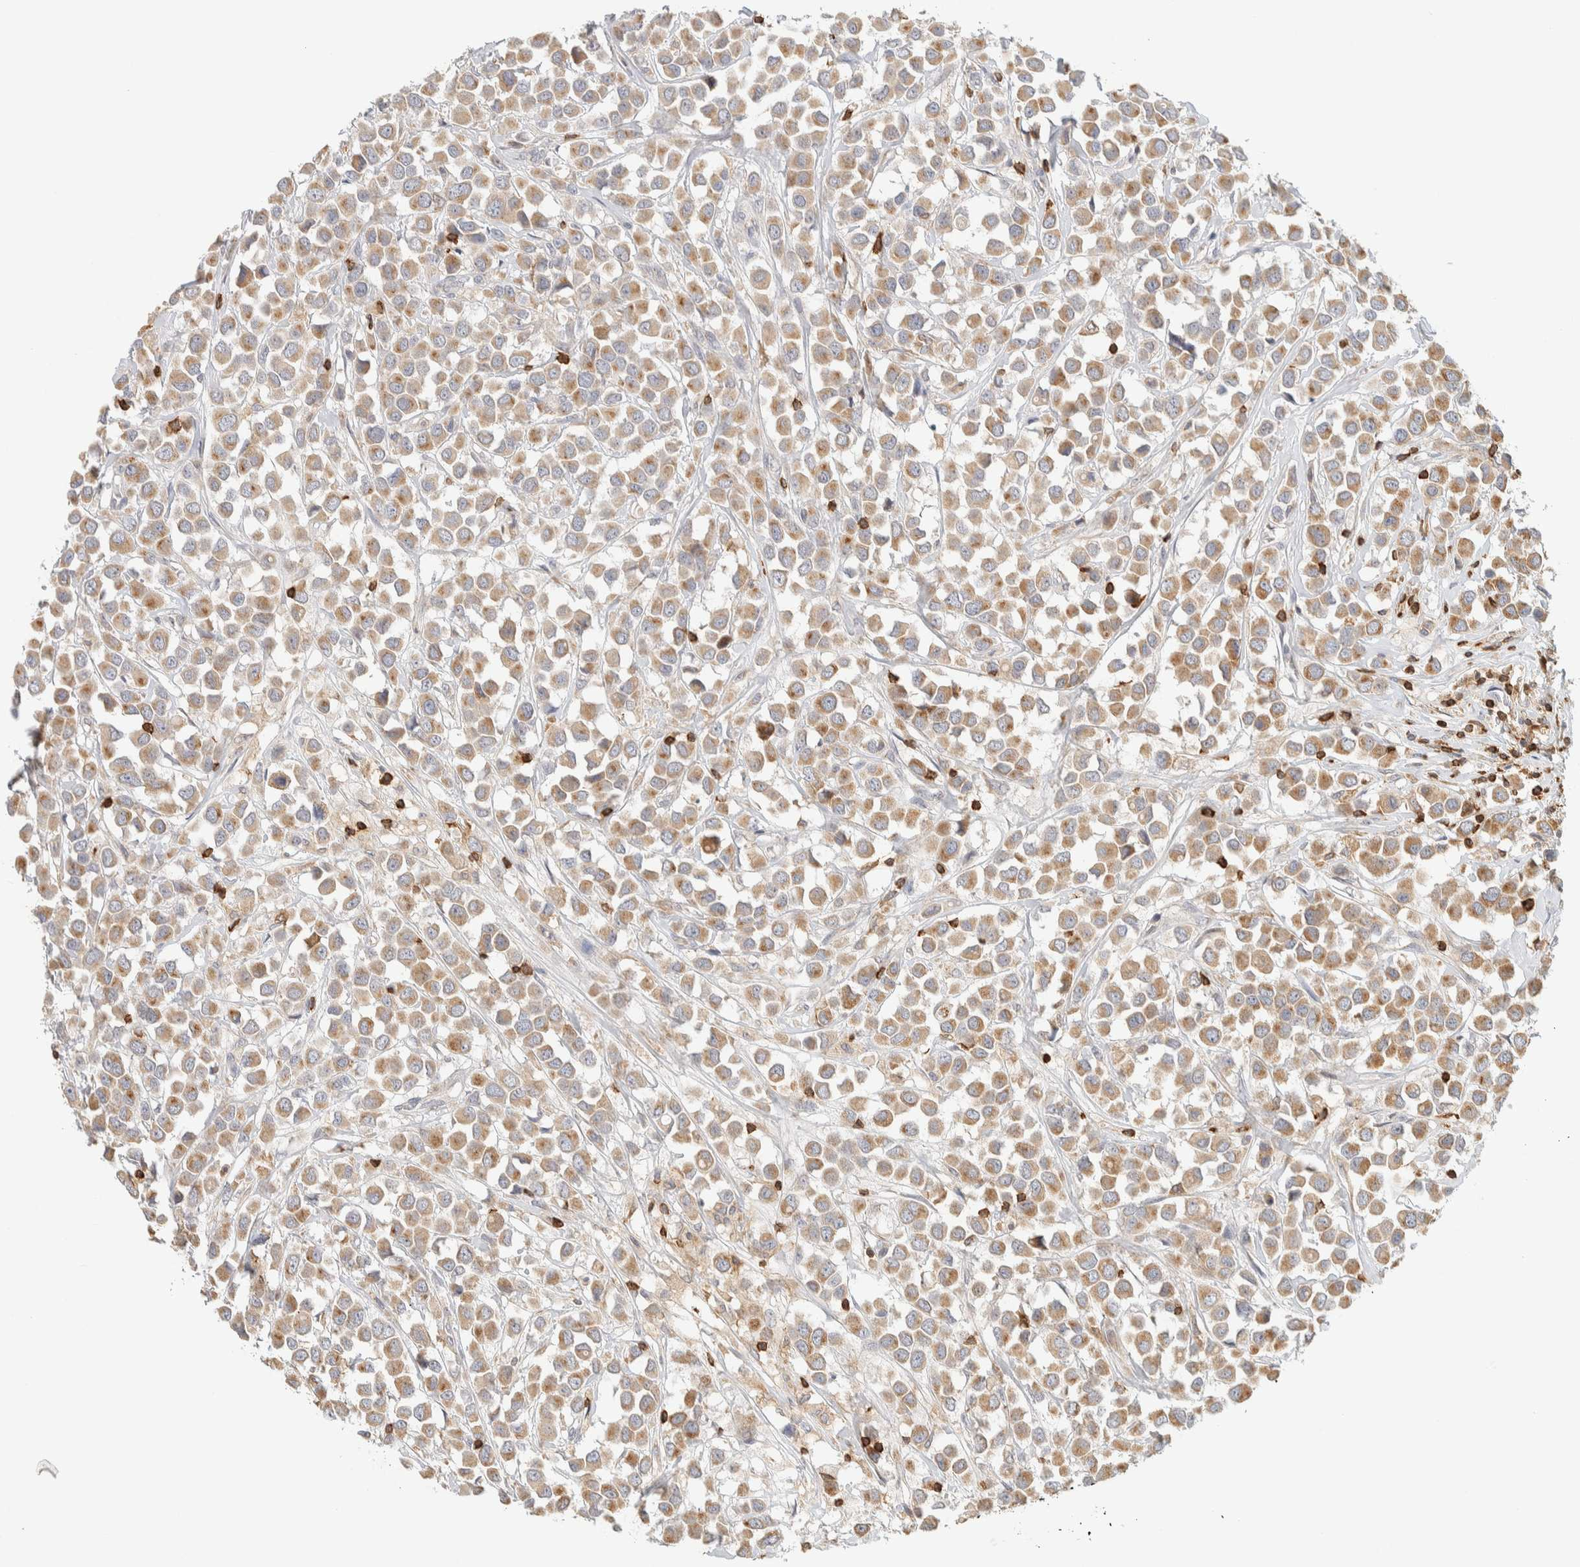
{"staining": {"intensity": "moderate", "quantity": "25%-75%", "location": "cytoplasmic/membranous"}, "tissue": "breast cancer", "cell_type": "Tumor cells", "image_type": "cancer", "snomed": [{"axis": "morphology", "description": "Duct carcinoma"}, {"axis": "topography", "description": "Breast"}], "caption": "DAB (3,3'-diaminobenzidine) immunohistochemical staining of breast cancer shows moderate cytoplasmic/membranous protein staining in approximately 25%-75% of tumor cells.", "gene": "RUNDC1", "patient": {"sex": "female", "age": 61}}